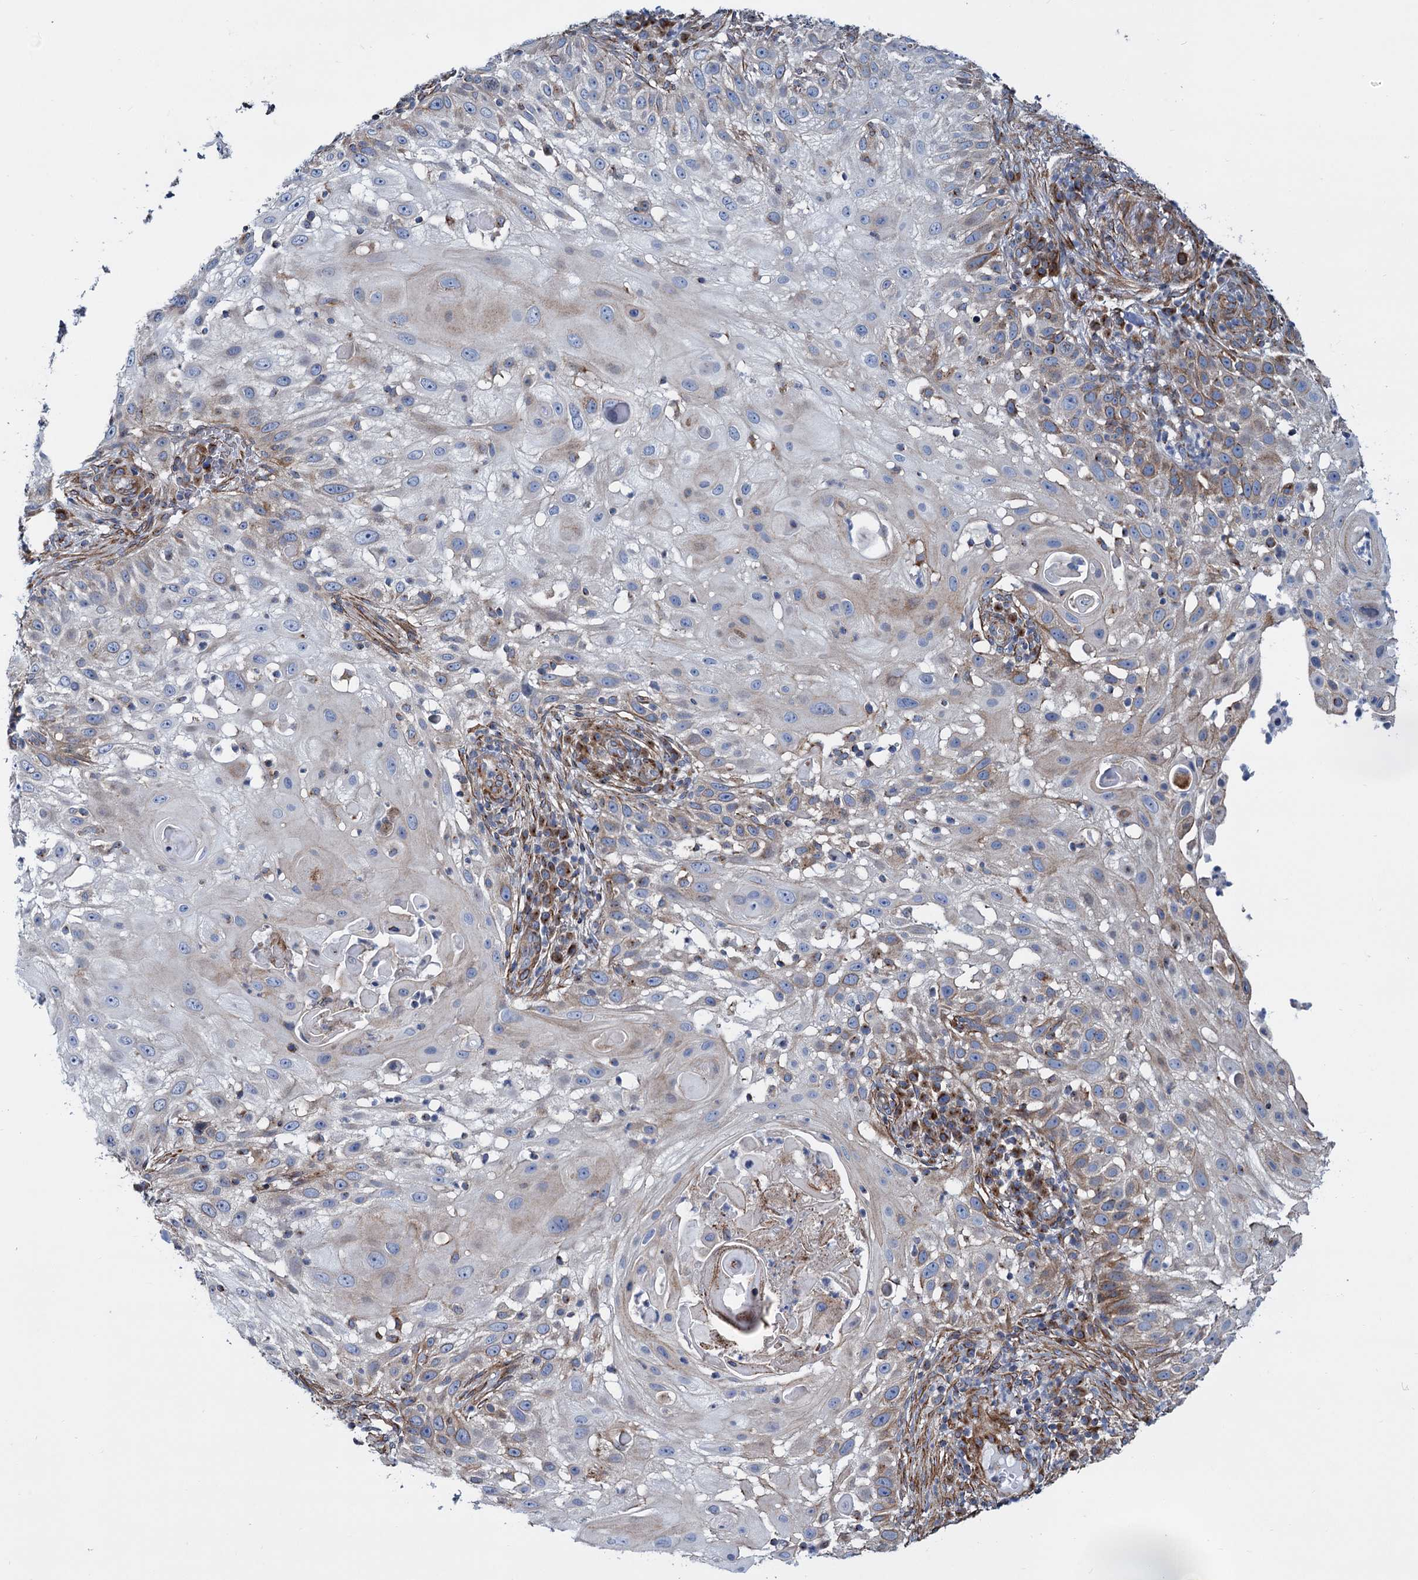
{"staining": {"intensity": "moderate", "quantity": "<25%", "location": "cytoplasmic/membranous"}, "tissue": "skin cancer", "cell_type": "Tumor cells", "image_type": "cancer", "snomed": [{"axis": "morphology", "description": "Squamous cell carcinoma, NOS"}, {"axis": "topography", "description": "Skin"}], "caption": "Moderate cytoplasmic/membranous protein staining is appreciated in approximately <25% of tumor cells in skin squamous cell carcinoma.", "gene": "PSEN1", "patient": {"sex": "female", "age": 44}}